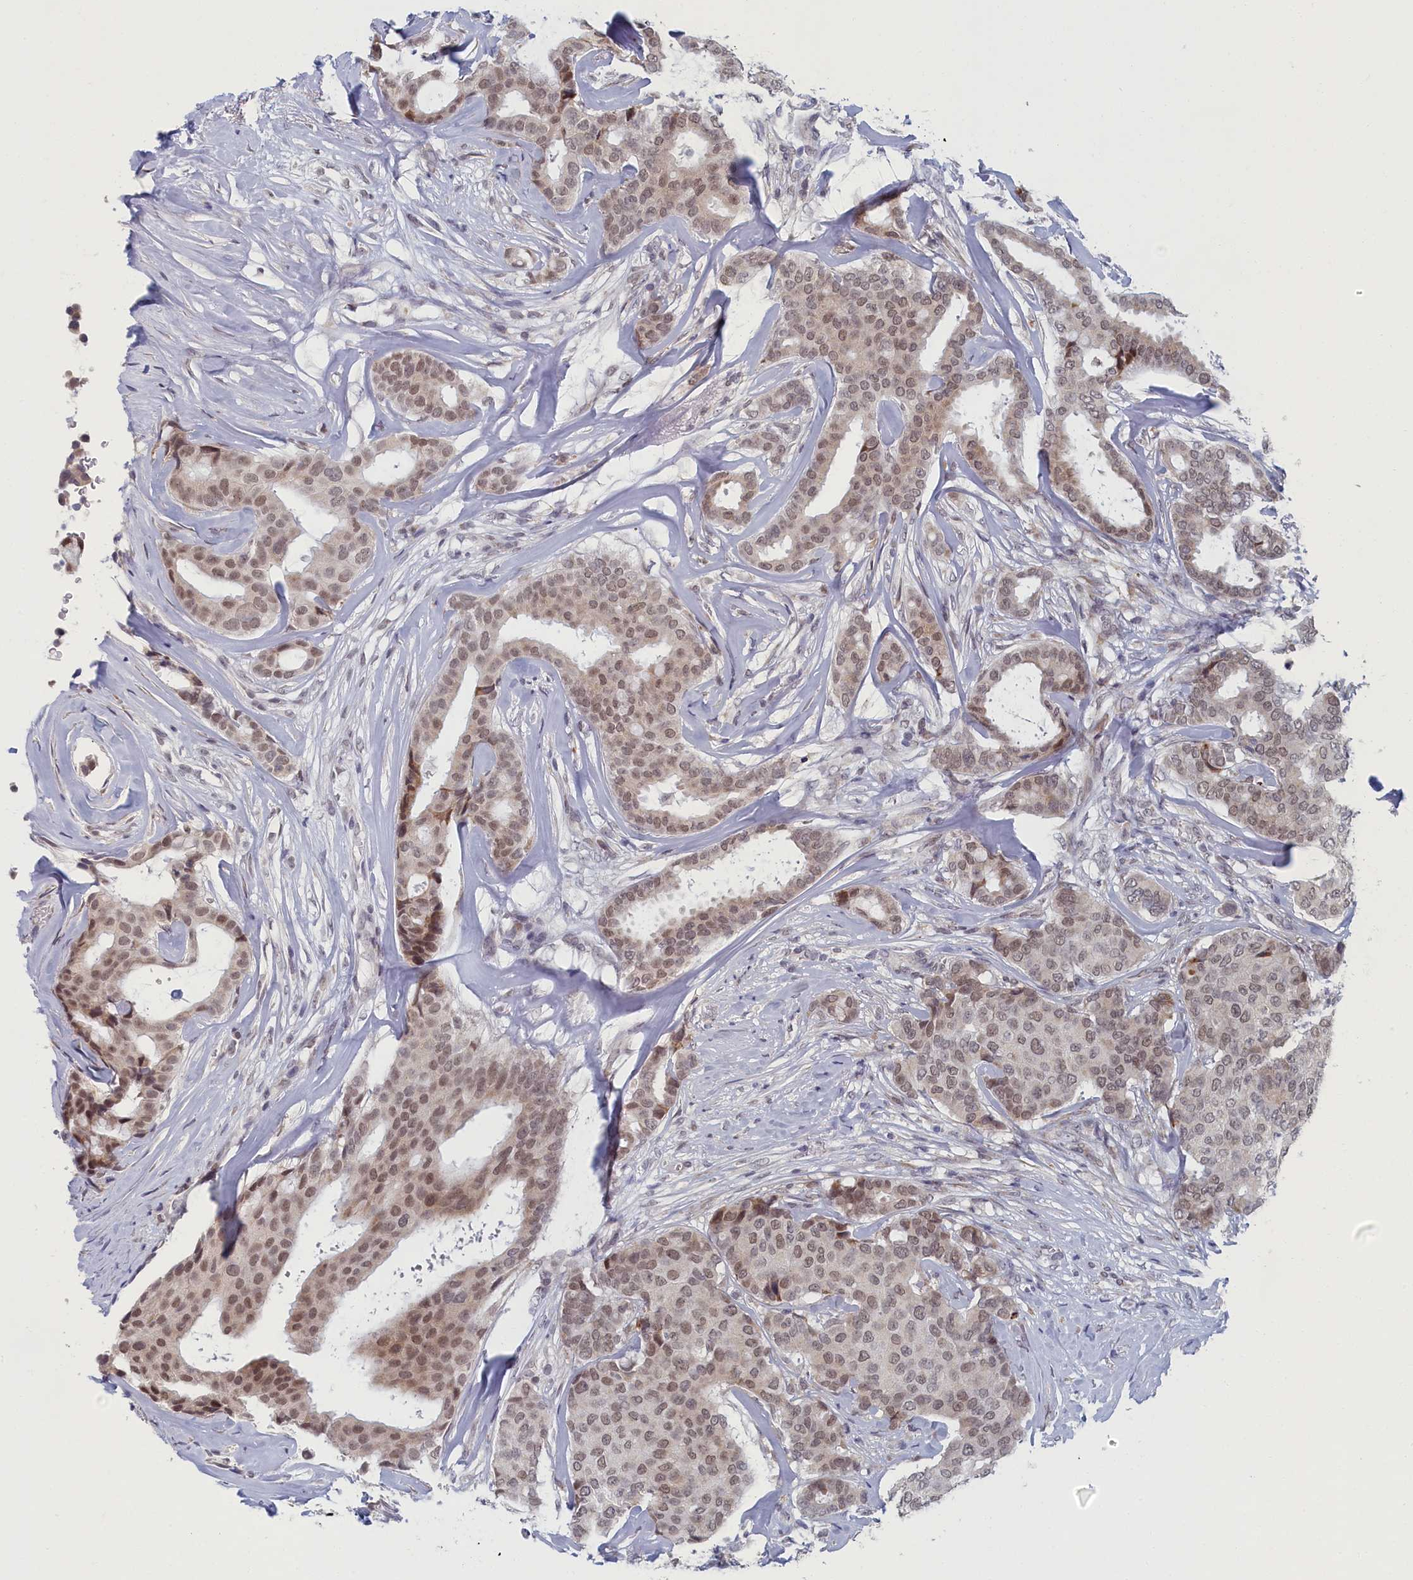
{"staining": {"intensity": "weak", "quantity": ">75%", "location": "nuclear"}, "tissue": "breast cancer", "cell_type": "Tumor cells", "image_type": "cancer", "snomed": [{"axis": "morphology", "description": "Duct carcinoma"}, {"axis": "topography", "description": "Breast"}], "caption": "A high-resolution micrograph shows immunohistochemistry (IHC) staining of breast cancer (intraductal carcinoma), which displays weak nuclear staining in approximately >75% of tumor cells.", "gene": "DNAJC17", "patient": {"sex": "female", "age": 75}}